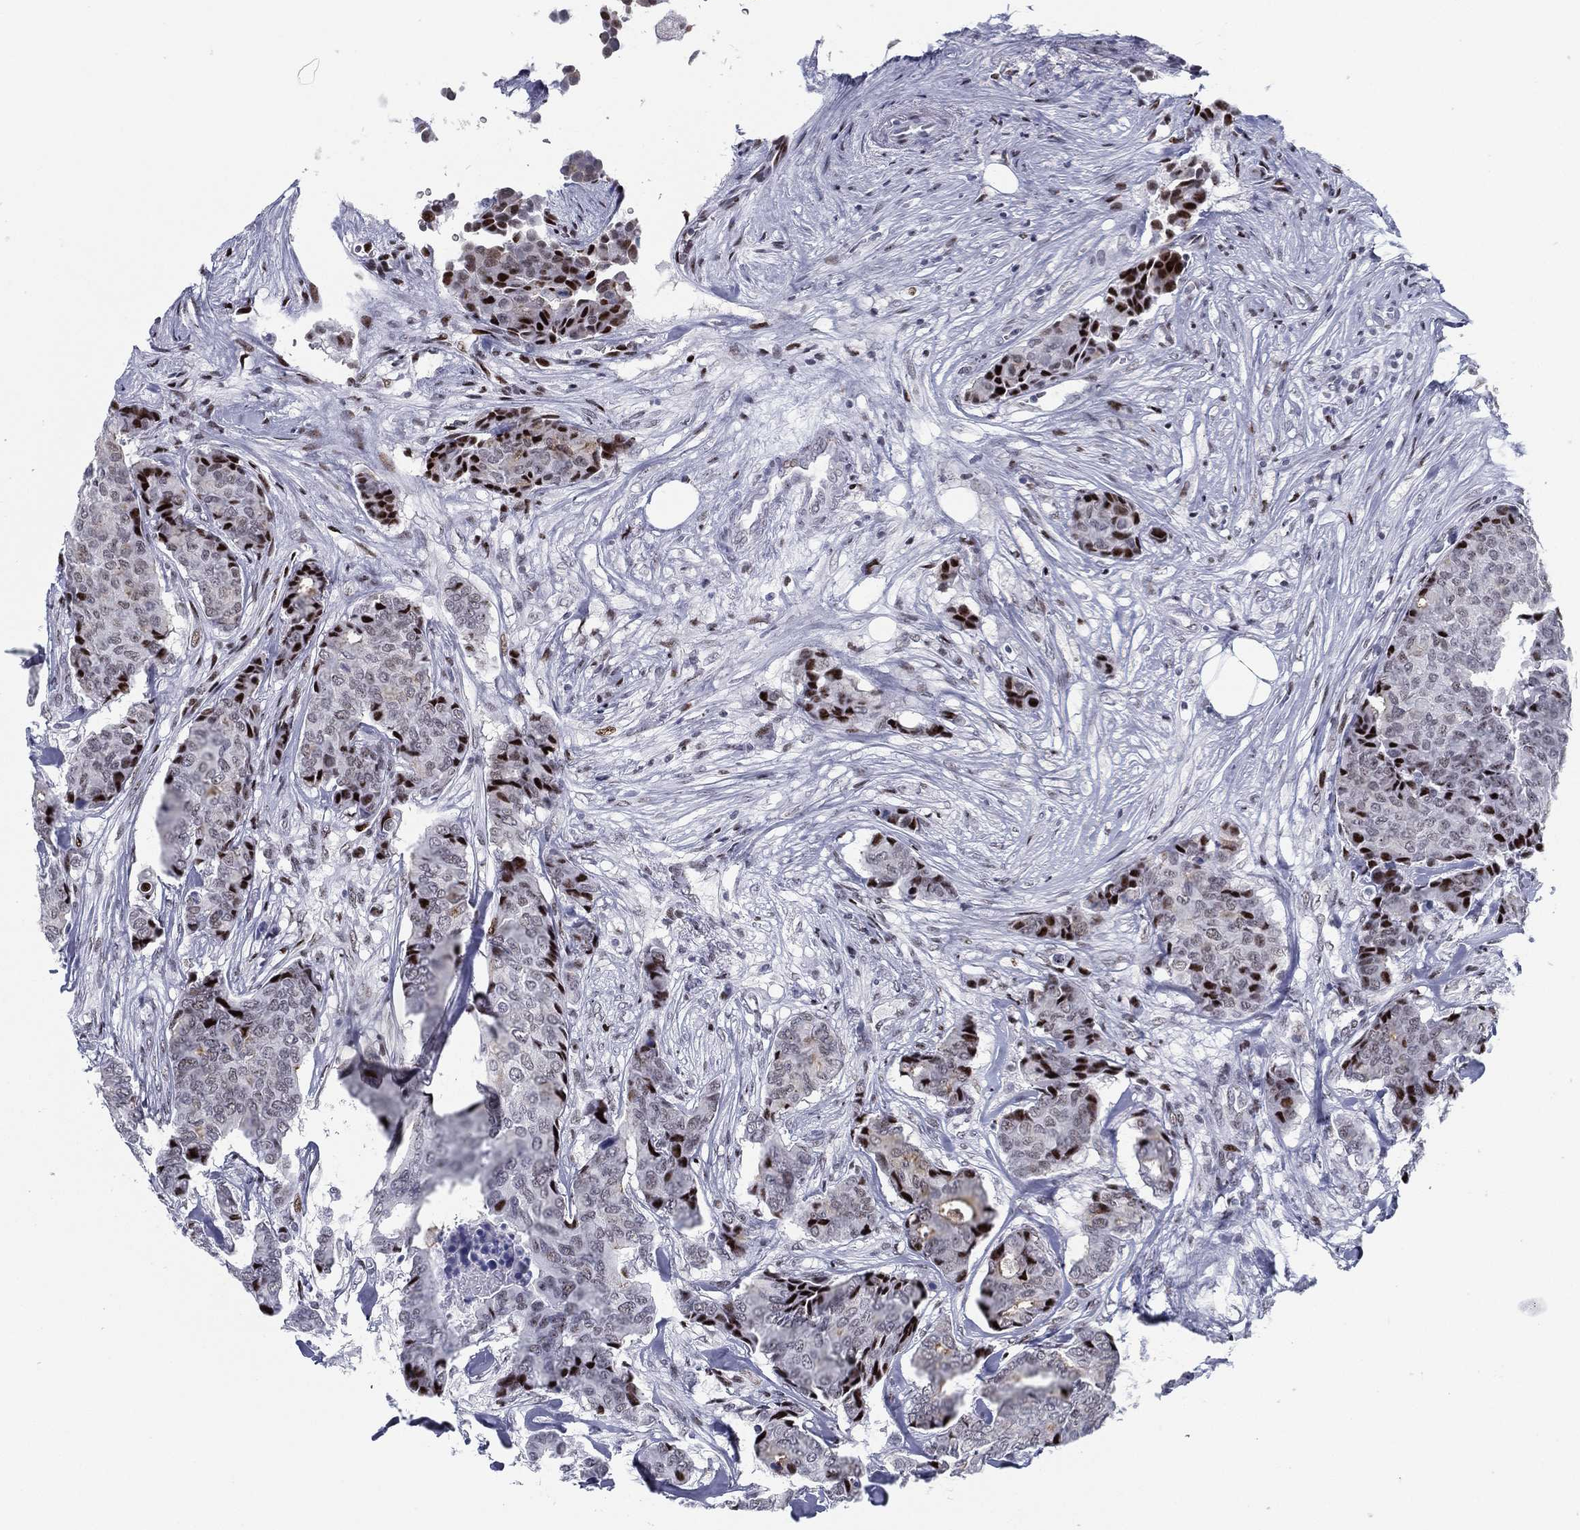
{"staining": {"intensity": "strong", "quantity": "<25%", "location": "nuclear"}, "tissue": "breast cancer", "cell_type": "Tumor cells", "image_type": "cancer", "snomed": [{"axis": "morphology", "description": "Duct carcinoma"}, {"axis": "topography", "description": "Breast"}], "caption": "Strong nuclear protein staining is identified in approximately <25% of tumor cells in breast cancer. Using DAB (3,3'-diaminobenzidine) (brown) and hematoxylin (blue) stains, captured at high magnification using brightfield microscopy.", "gene": "CYB561D2", "patient": {"sex": "female", "age": 75}}